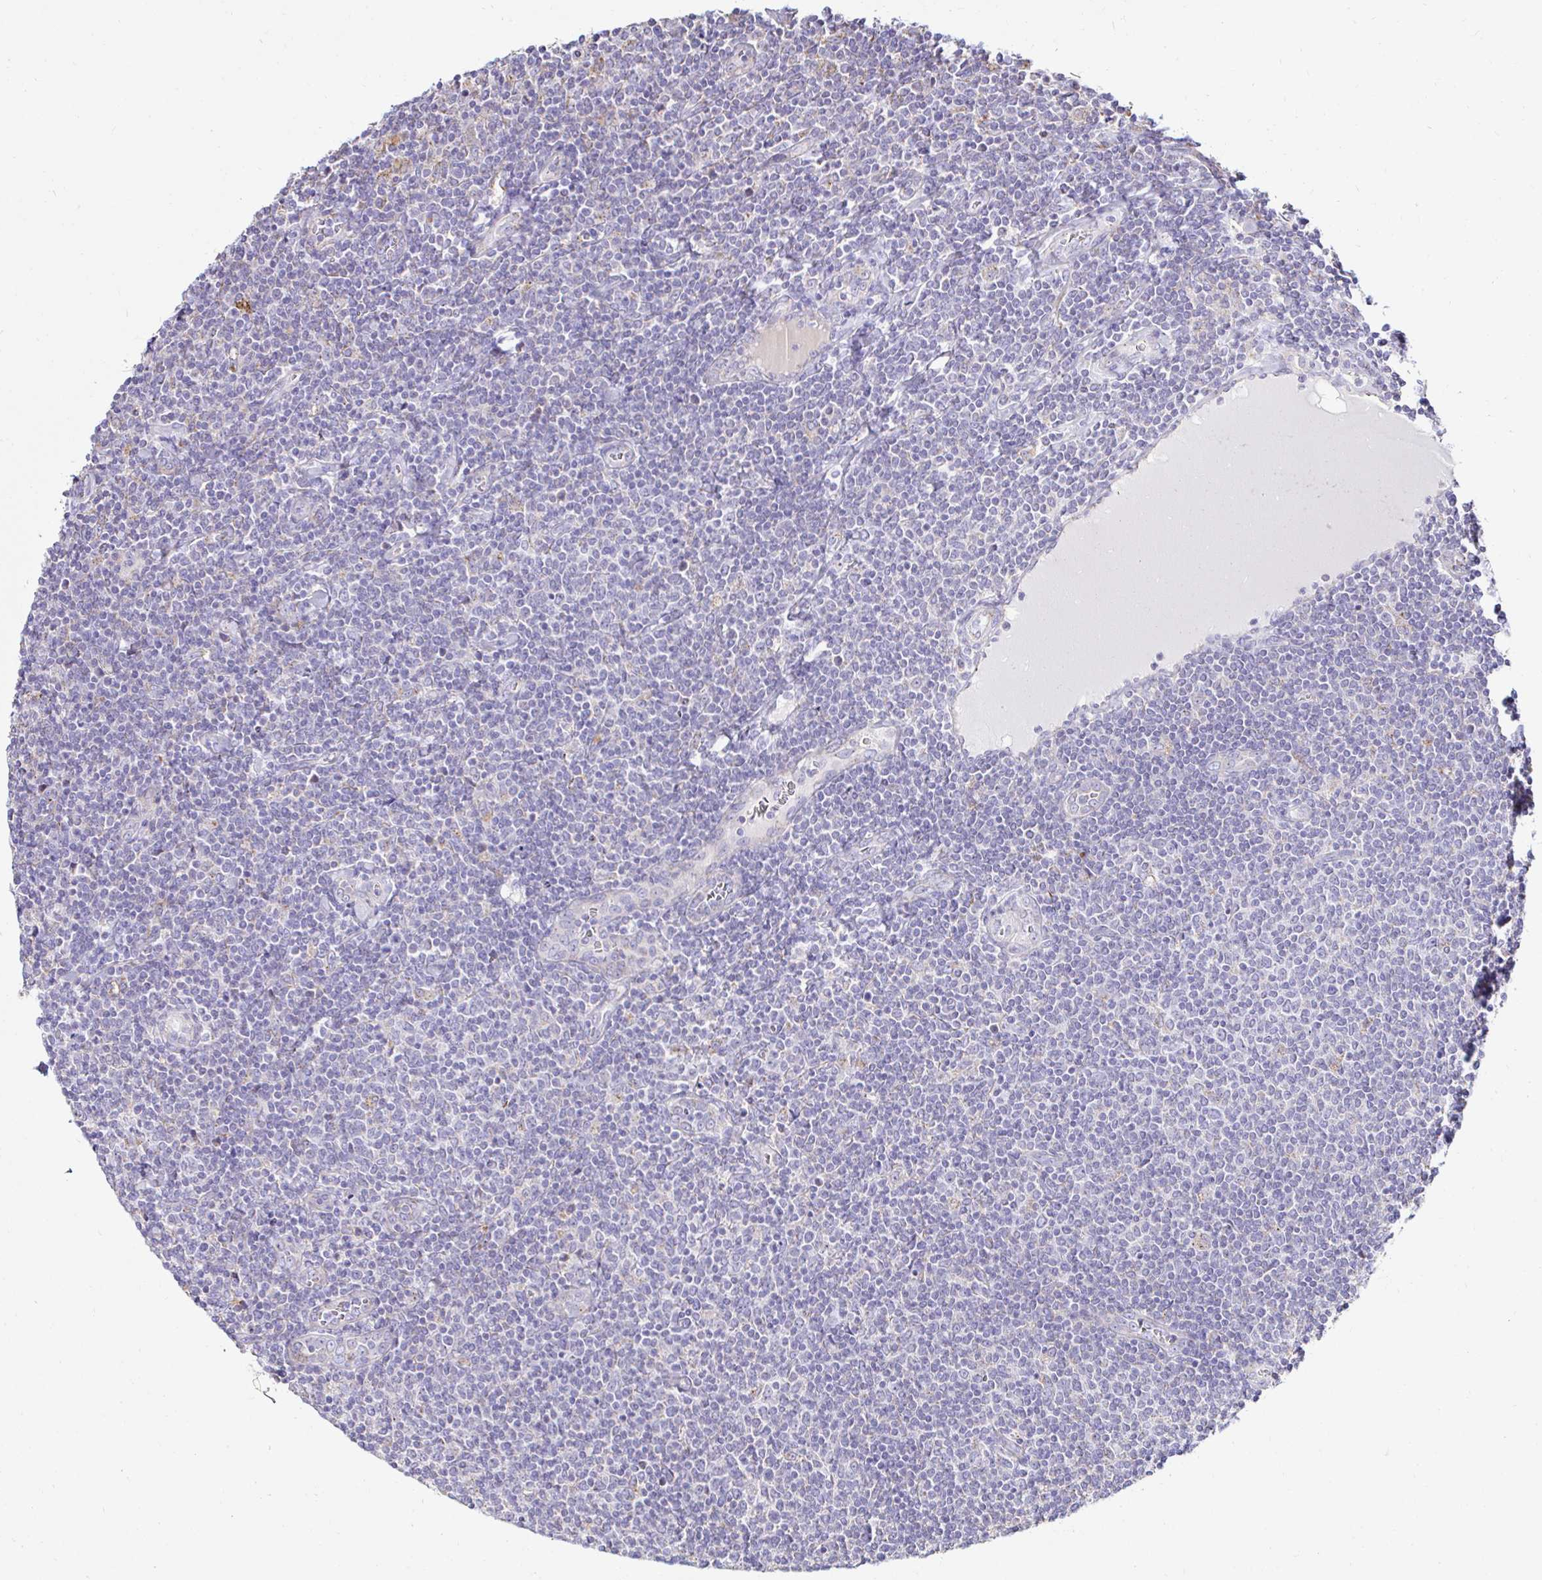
{"staining": {"intensity": "negative", "quantity": "none", "location": "none"}, "tissue": "lymphoma", "cell_type": "Tumor cells", "image_type": "cancer", "snomed": [{"axis": "morphology", "description": "Malignant lymphoma, non-Hodgkin's type, Low grade"}, {"axis": "topography", "description": "Lymph node"}], "caption": "Immunohistochemistry micrograph of neoplastic tissue: human lymphoma stained with DAB (3,3'-diaminobenzidine) shows no significant protein expression in tumor cells.", "gene": "GALNS", "patient": {"sex": "male", "age": 52}}